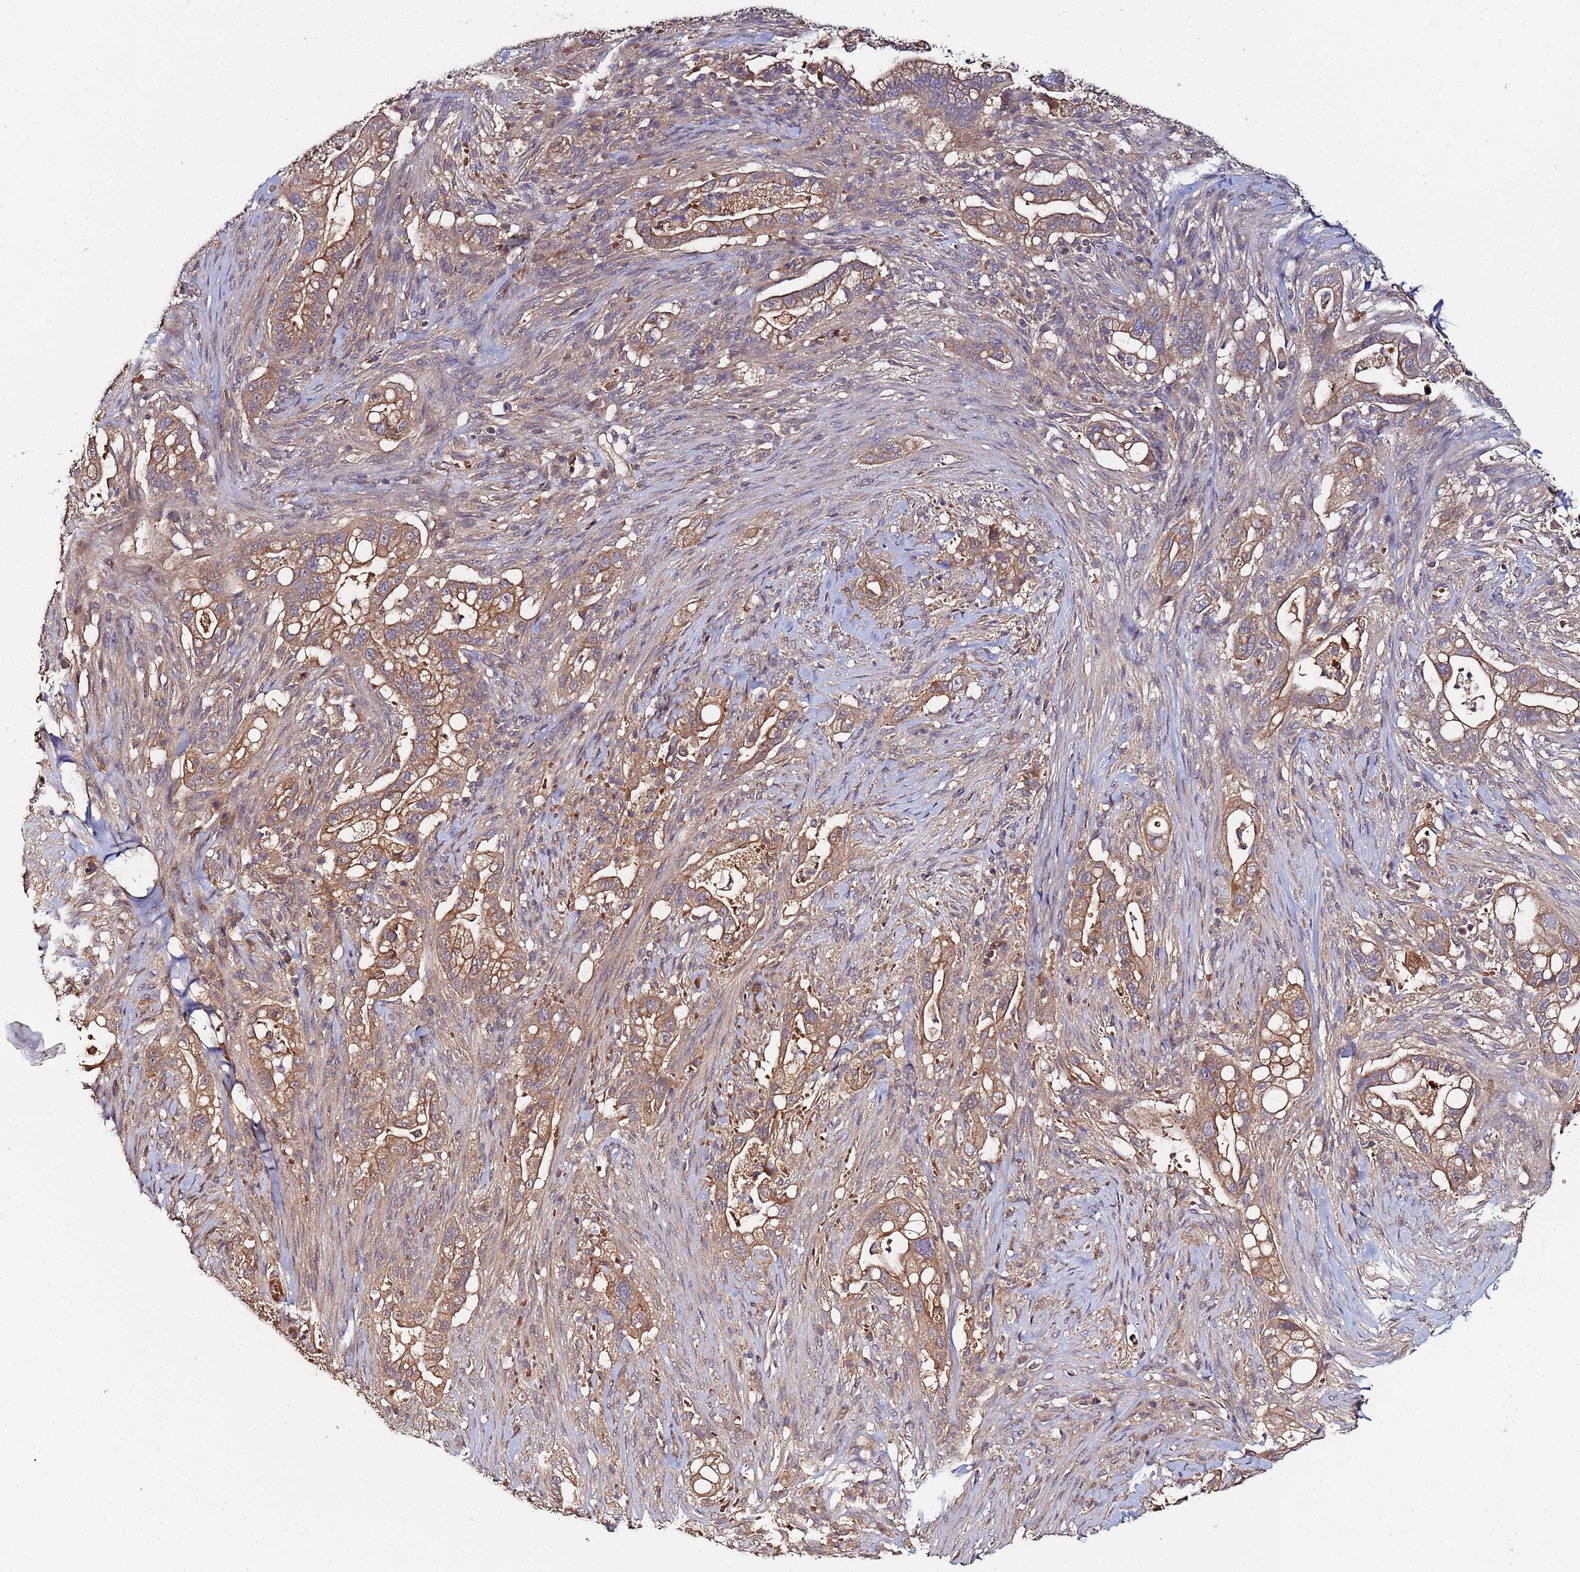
{"staining": {"intensity": "moderate", "quantity": ">75%", "location": "cytoplasmic/membranous"}, "tissue": "pancreatic cancer", "cell_type": "Tumor cells", "image_type": "cancer", "snomed": [{"axis": "morphology", "description": "Adenocarcinoma, NOS"}, {"axis": "topography", "description": "Pancreas"}], "caption": "A brown stain shows moderate cytoplasmic/membranous positivity of a protein in human pancreatic cancer tumor cells.", "gene": "OSER1", "patient": {"sex": "male", "age": 44}}